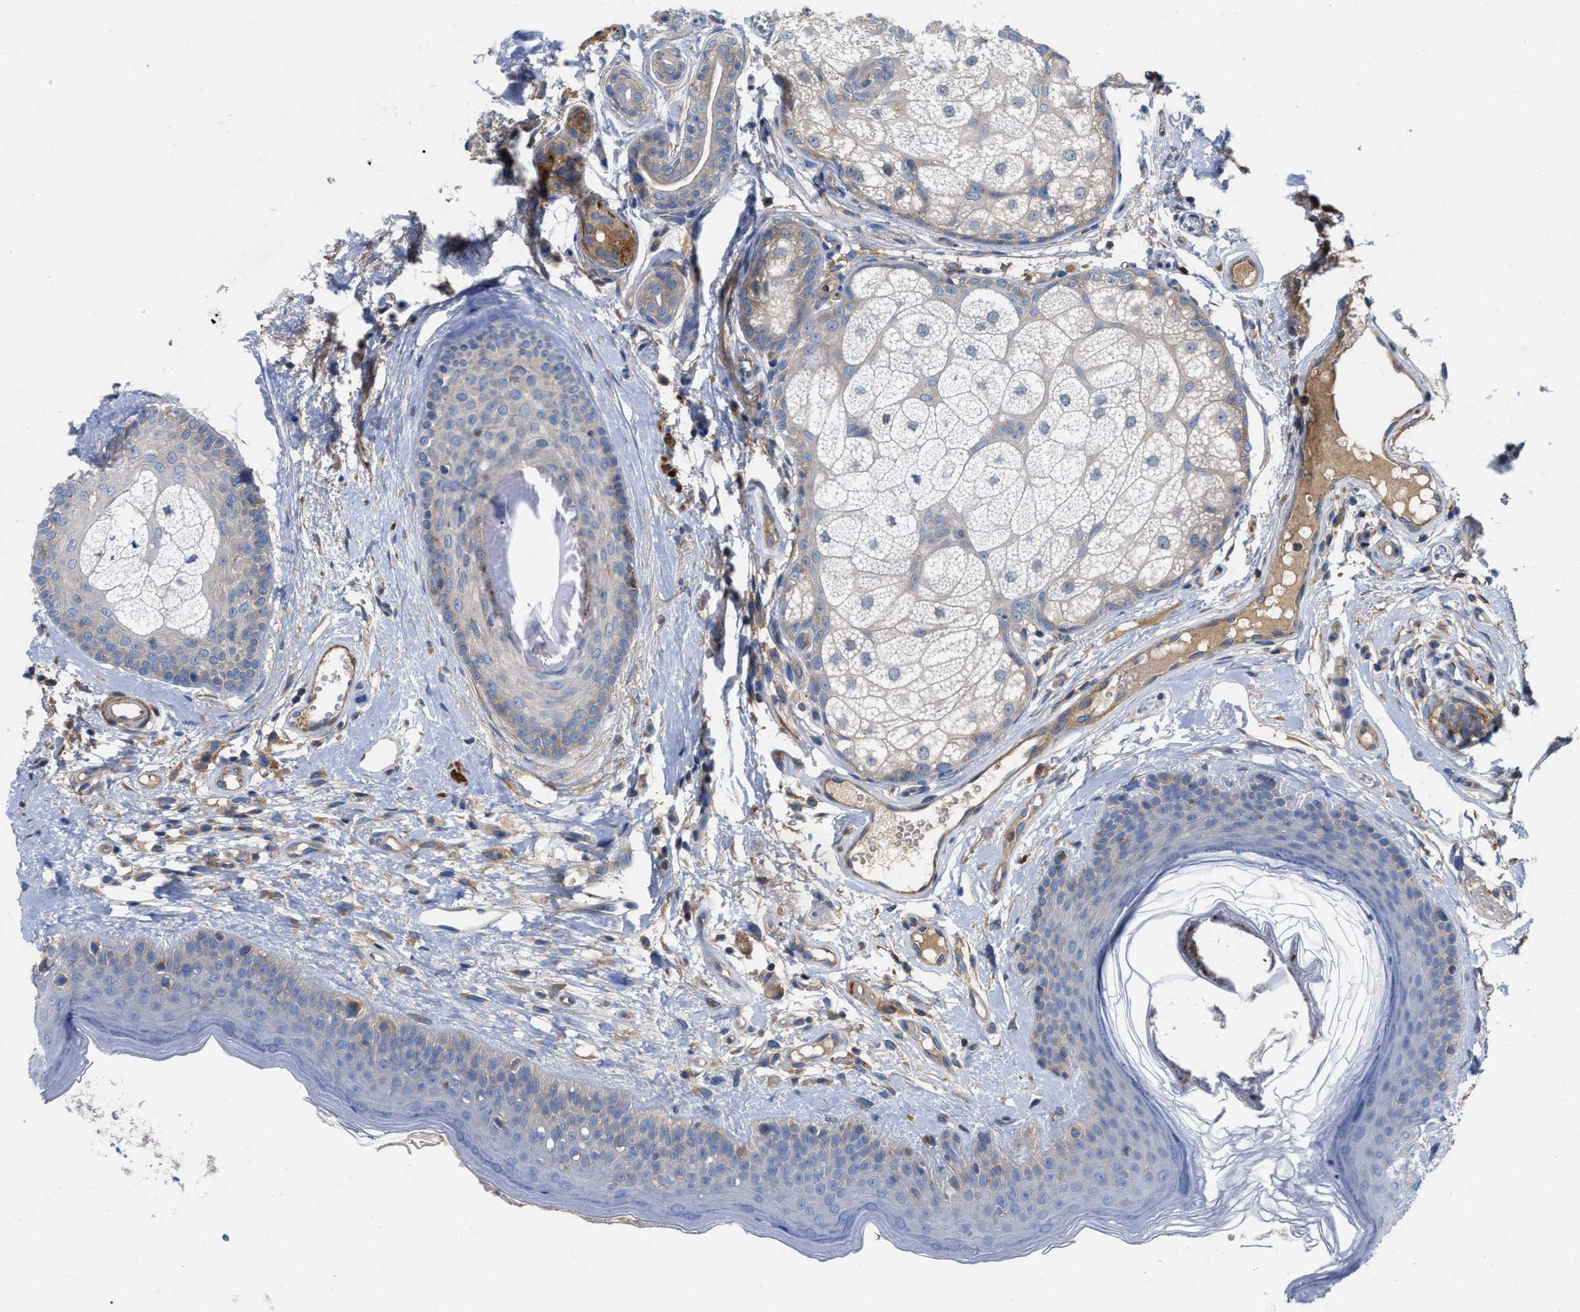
{"staining": {"intensity": "weak", "quantity": "<25%", "location": "cytoplasmic/membranous"}, "tissue": "oral mucosa", "cell_type": "Squamous epithelial cells", "image_type": "normal", "snomed": [{"axis": "morphology", "description": "Normal tissue, NOS"}, {"axis": "morphology", "description": "Squamous cell carcinoma, NOS"}, {"axis": "topography", "description": "Oral tissue"}, {"axis": "topography", "description": "Salivary gland"}, {"axis": "topography", "description": "Head-Neck"}], "caption": "Human oral mucosa stained for a protein using immunohistochemistry displays no staining in squamous epithelial cells.", "gene": "RABEP1", "patient": {"sex": "female", "age": 62}}